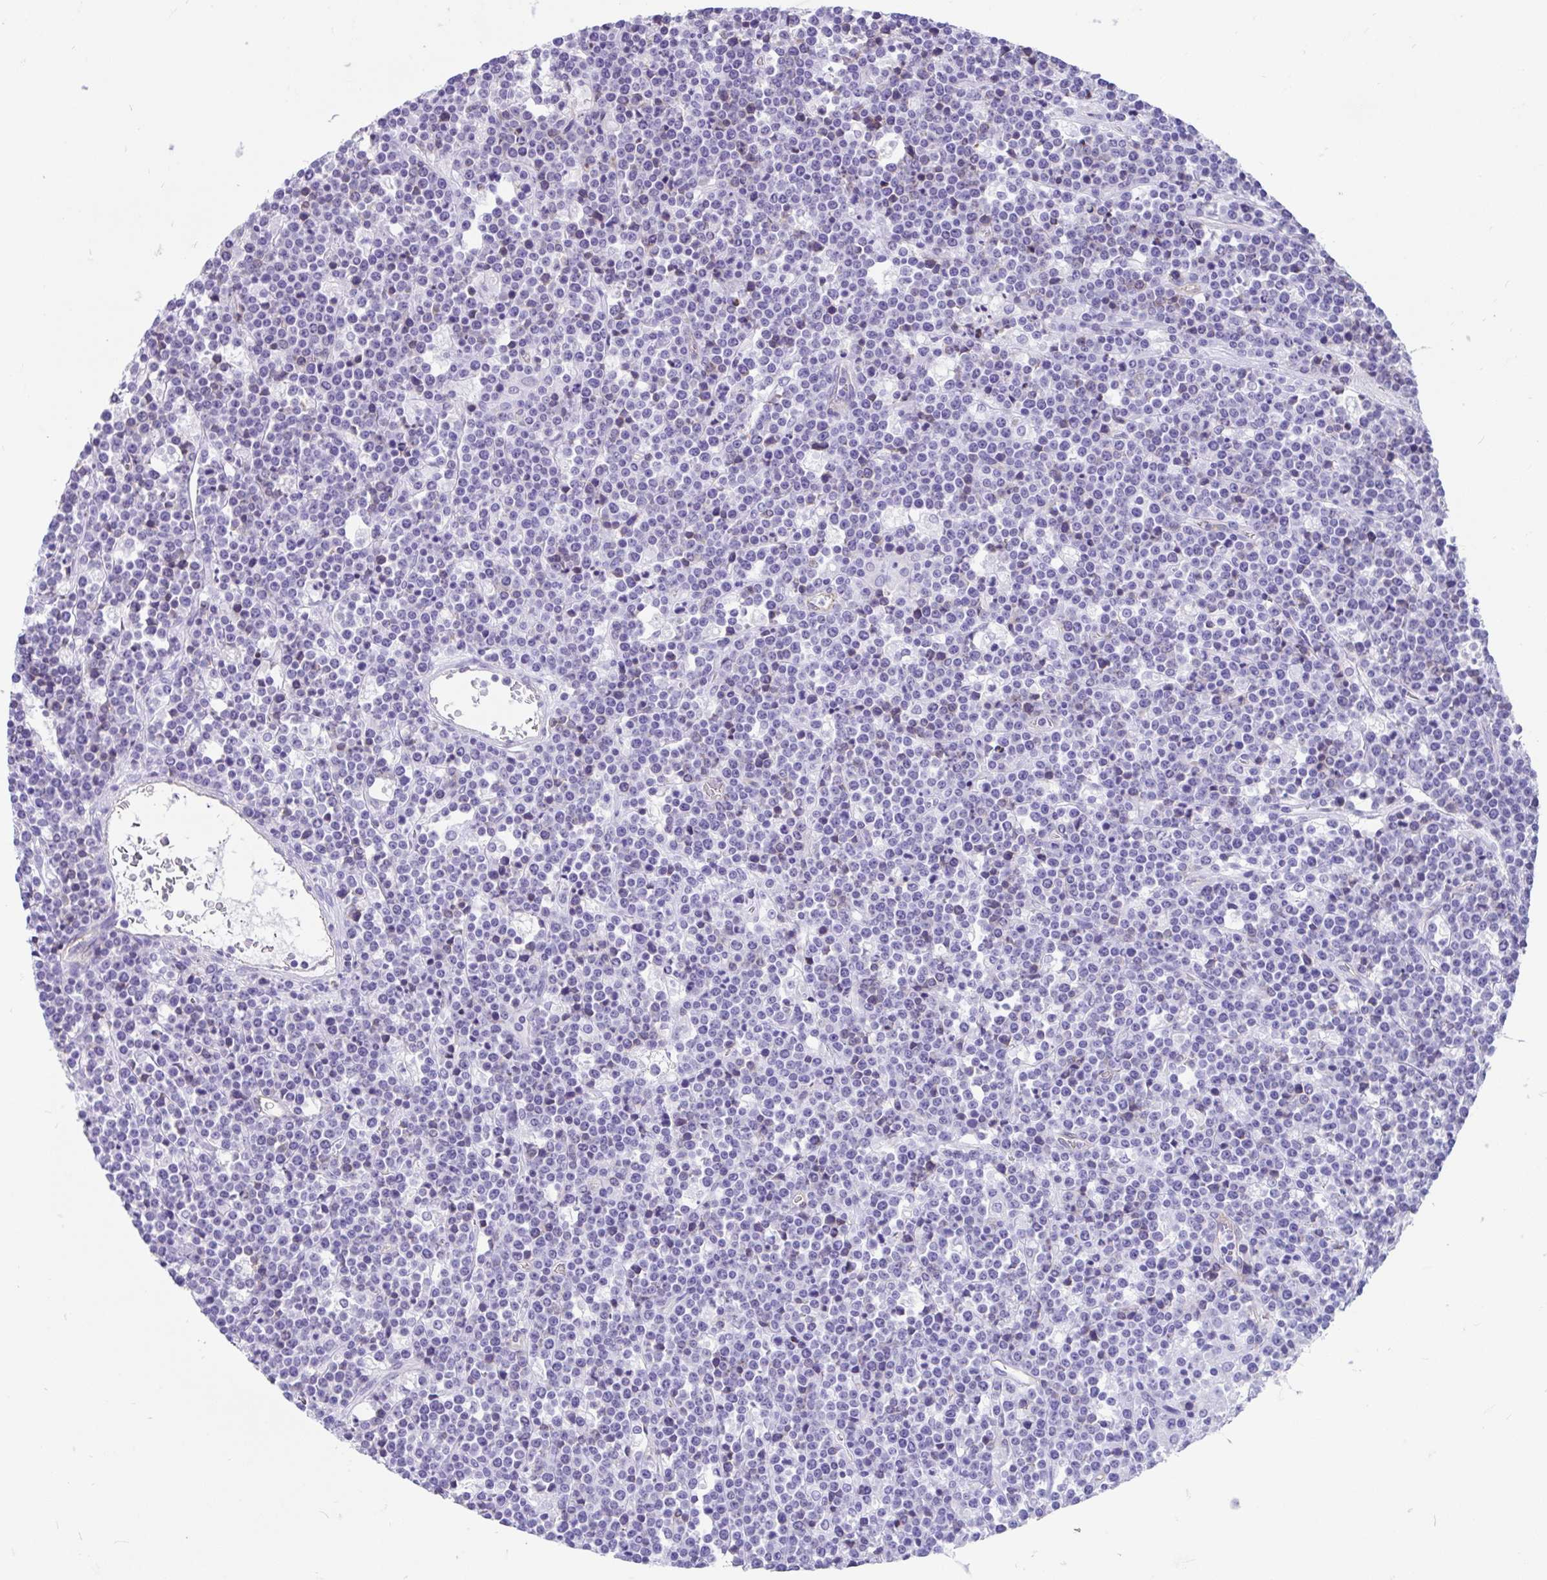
{"staining": {"intensity": "negative", "quantity": "none", "location": "none"}, "tissue": "lymphoma", "cell_type": "Tumor cells", "image_type": "cancer", "snomed": [{"axis": "morphology", "description": "Malignant lymphoma, non-Hodgkin's type, High grade"}, {"axis": "topography", "description": "Ovary"}], "caption": "Photomicrograph shows no significant protein staining in tumor cells of high-grade malignant lymphoma, non-Hodgkin's type. The staining is performed using DAB brown chromogen with nuclei counter-stained in using hematoxylin.", "gene": "FAM107A", "patient": {"sex": "female", "age": 56}}